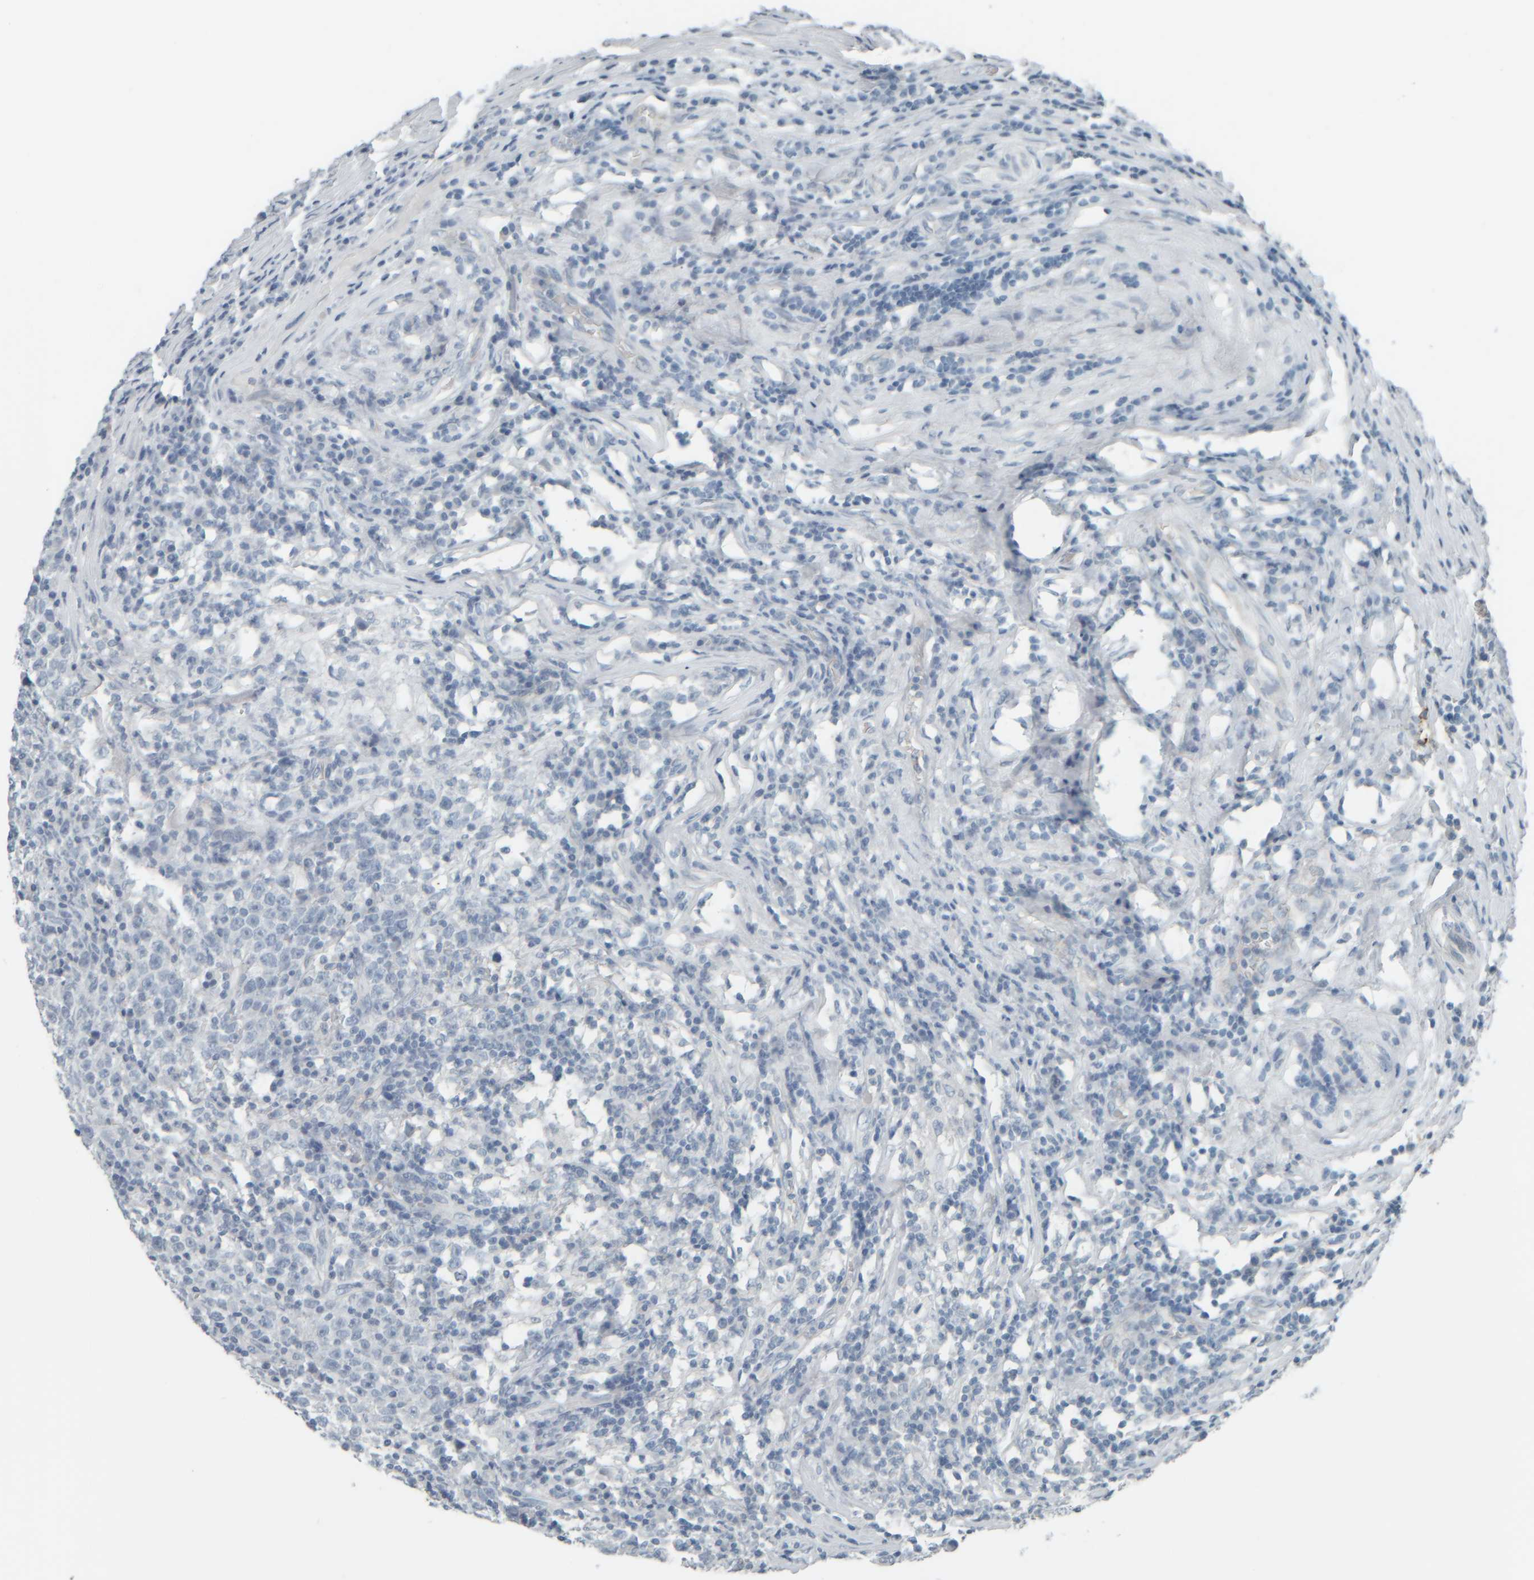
{"staining": {"intensity": "negative", "quantity": "none", "location": "none"}, "tissue": "testis cancer", "cell_type": "Tumor cells", "image_type": "cancer", "snomed": [{"axis": "morphology", "description": "Seminoma, NOS"}, {"axis": "topography", "description": "Testis"}], "caption": "This image is of seminoma (testis) stained with immunohistochemistry (IHC) to label a protein in brown with the nuclei are counter-stained blue. There is no expression in tumor cells.", "gene": "TPSAB1", "patient": {"sex": "male", "age": 43}}